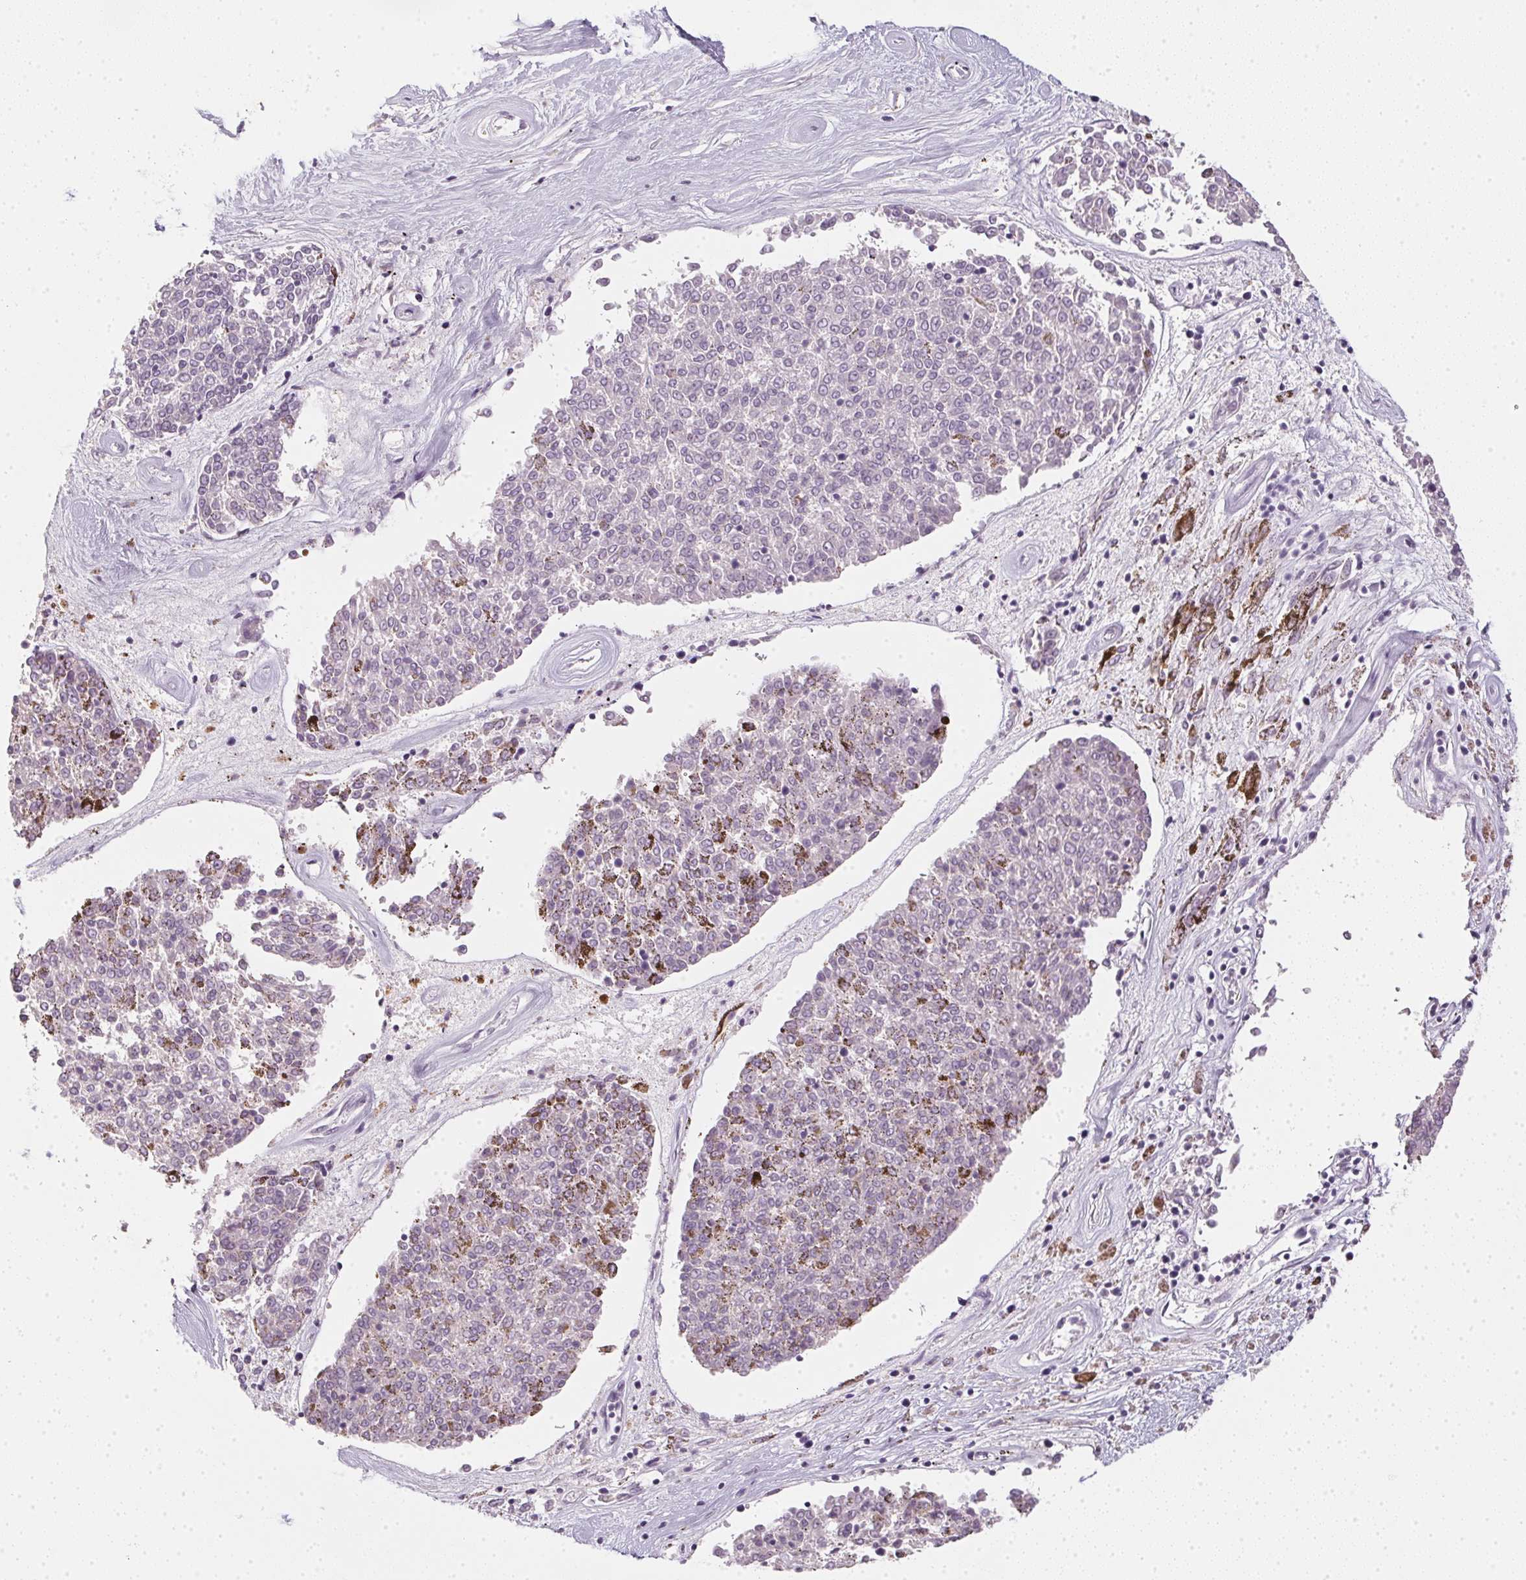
{"staining": {"intensity": "negative", "quantity": "none", "location": "none"}, "tissue": "melanoma", "cell_type": "Tumor cells", "image_type": "cancer", "snomed": [{"axis": "morphology", "description": "Malignant melanoma, NOS"}, {"axis": "topography", "description": "Skin"}], "caption": "The histopathology image displays no staining of tumor cells in malignant melanoma.", "gene": "TMEM72", "patient": {"sex": "female", "age": 72}}